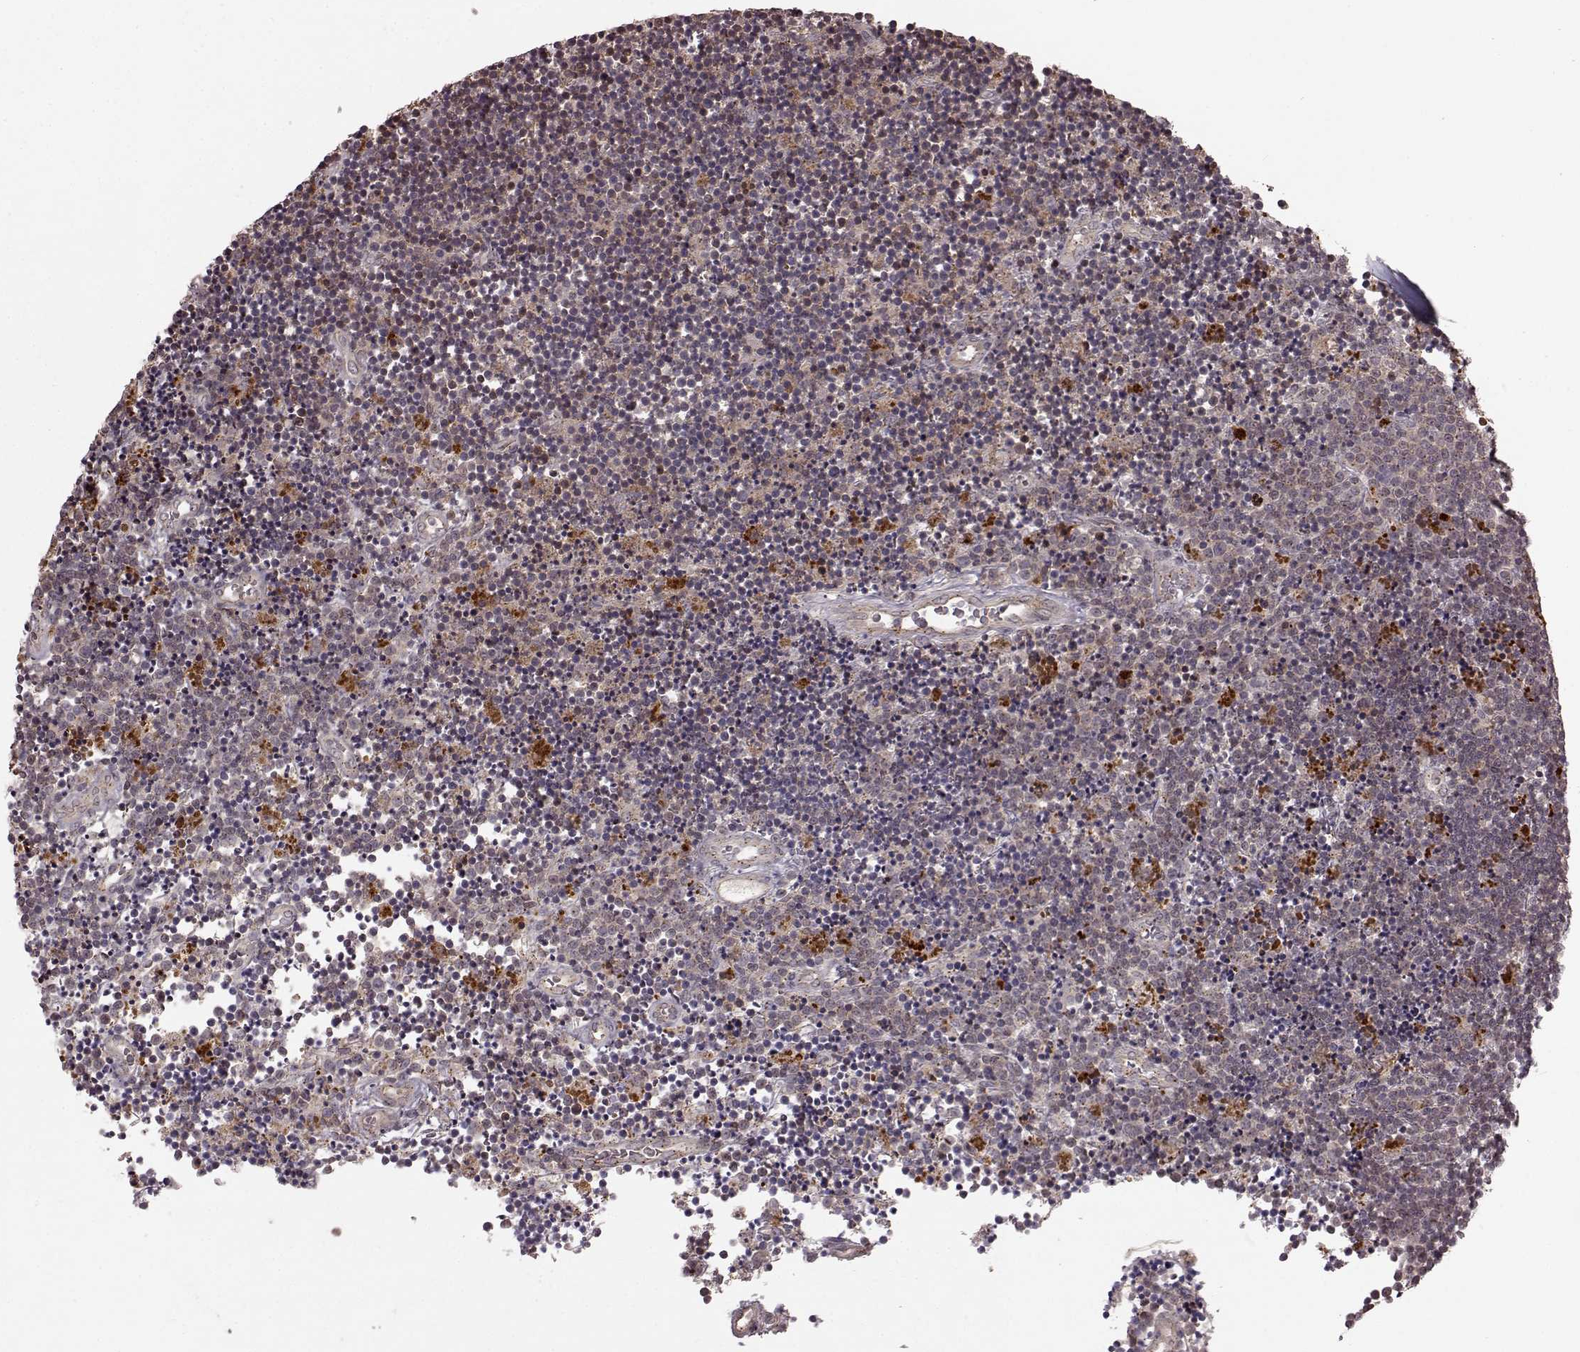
{"staining": {"intensity": "moderate", "quantity": "<25%", "location": "cytoplasmic/membranous"}, "tissue": "lymphoma", "cell_type": "Tumor cells", "image_type": "cancer", "snomed": [{"axis": "morphology", "description": "Malignant lymphoma, non-Hodgkin's type, Low grade"}, {"axis": "topography", "description": "Brain"}], "caption": "Protein expression analysis of malignant lymphoma, non-Hodgkin's type (low-grade) demonstrates moderate cytoplasmic/membranous positivity in about <25% of tumor cells.", "gene": "GSS", "patient": {"sex": "female", "age": 66}}